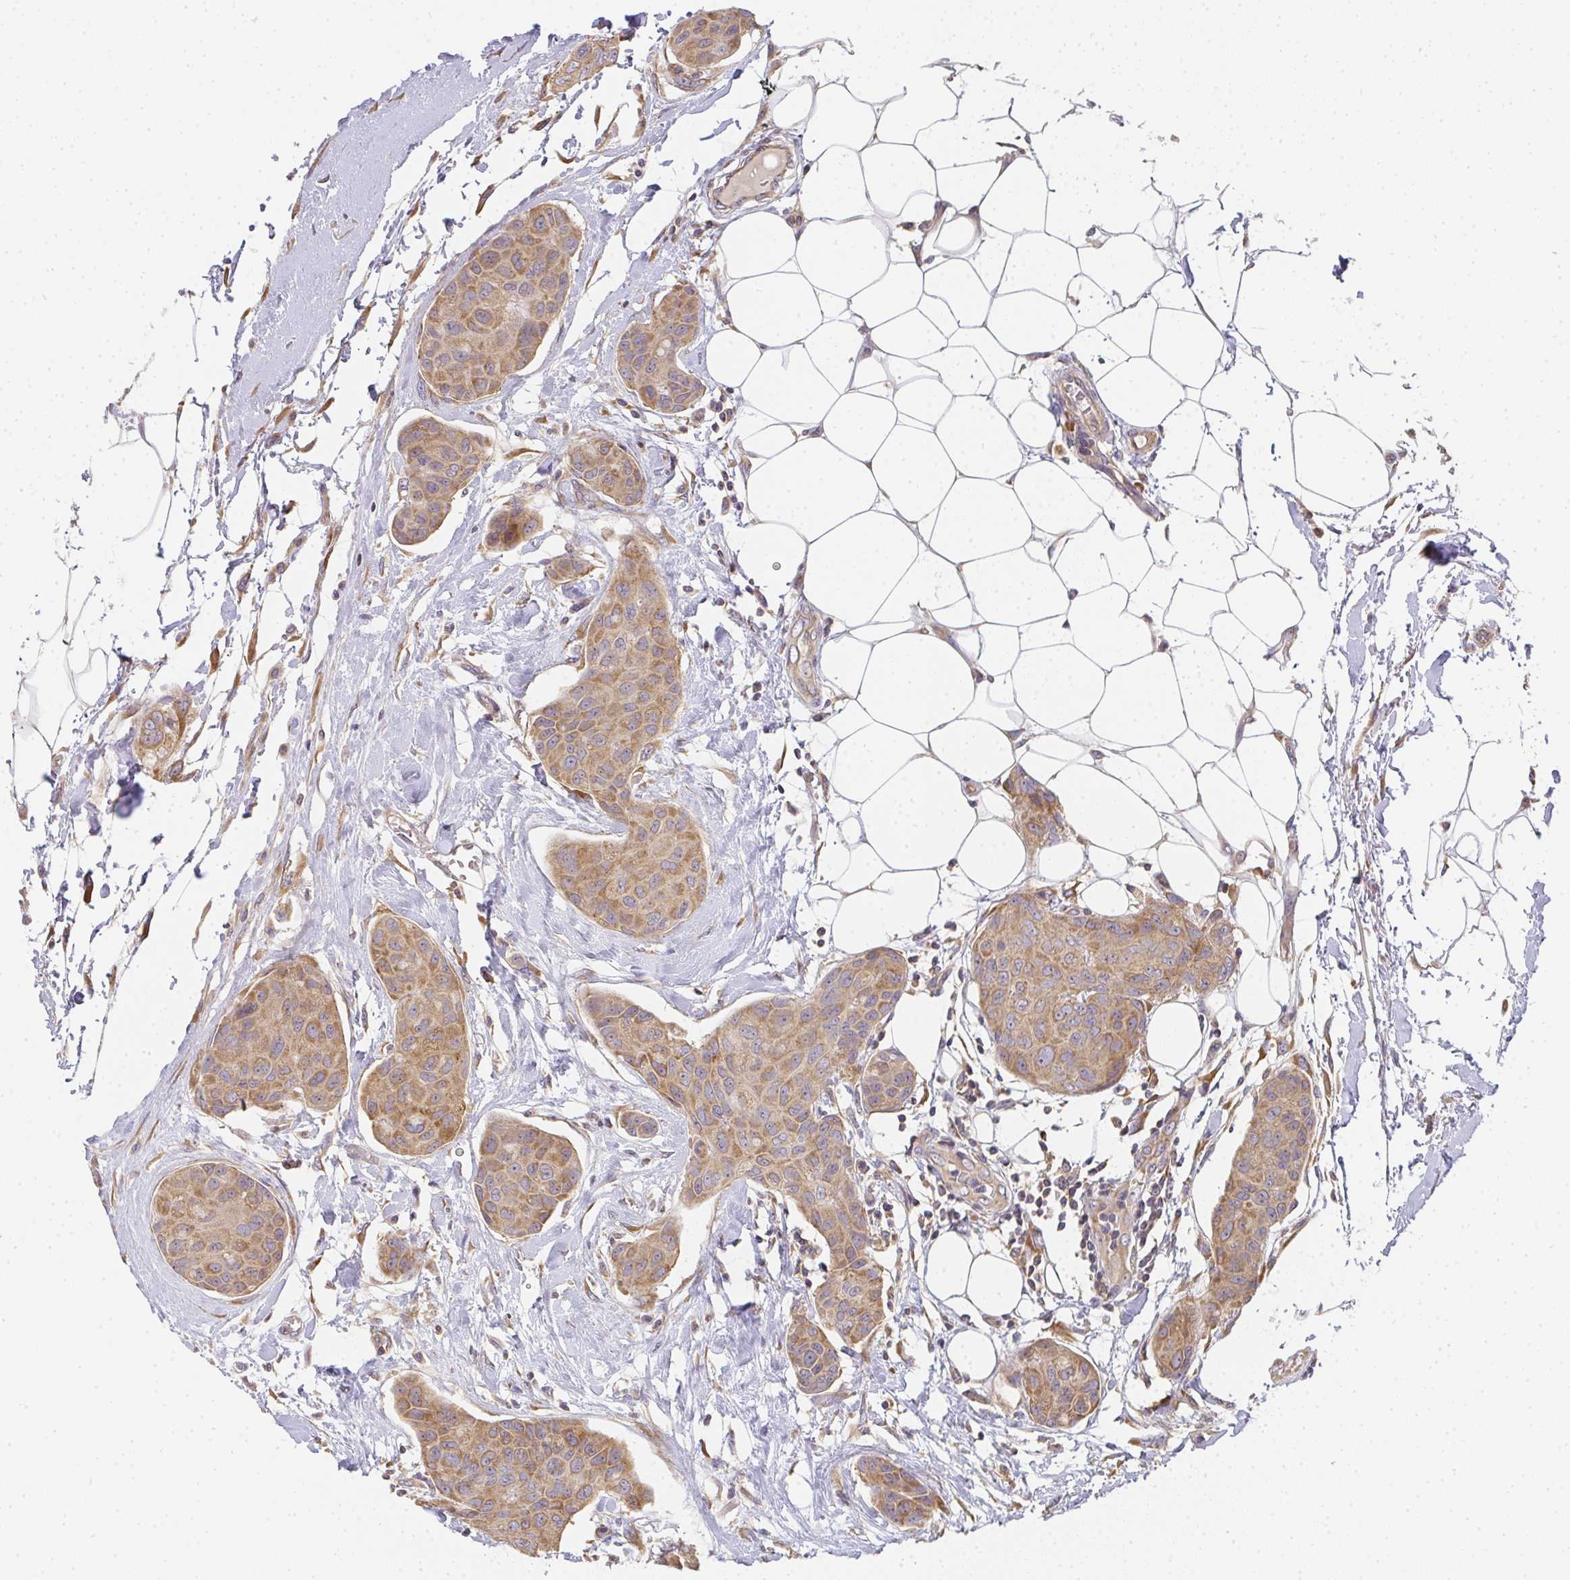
{"staining": {"intensity": "moderate", "quantity": ">75%", "location": "cytoplasmic/membranous"}, "tissue": "breast cancer", "cell_type": "Tumor cells", "image_type": "cancer", "snomed": [{"axis": "morphology", "description": "Duct carcinoma"}, {"axis": "topography", "description": "Breast"}, {"axis": "topography", "description": "Lymph node"}], "caption": "The micrograph demonstrates staining of breast infiltrating ductal carcinoma, revealing moderate cytoplasmic/membranous protein expression (brown color) within tumor cells.", "gene": "SLC35B3", "patient": {"sex": "female", "age": 80}}